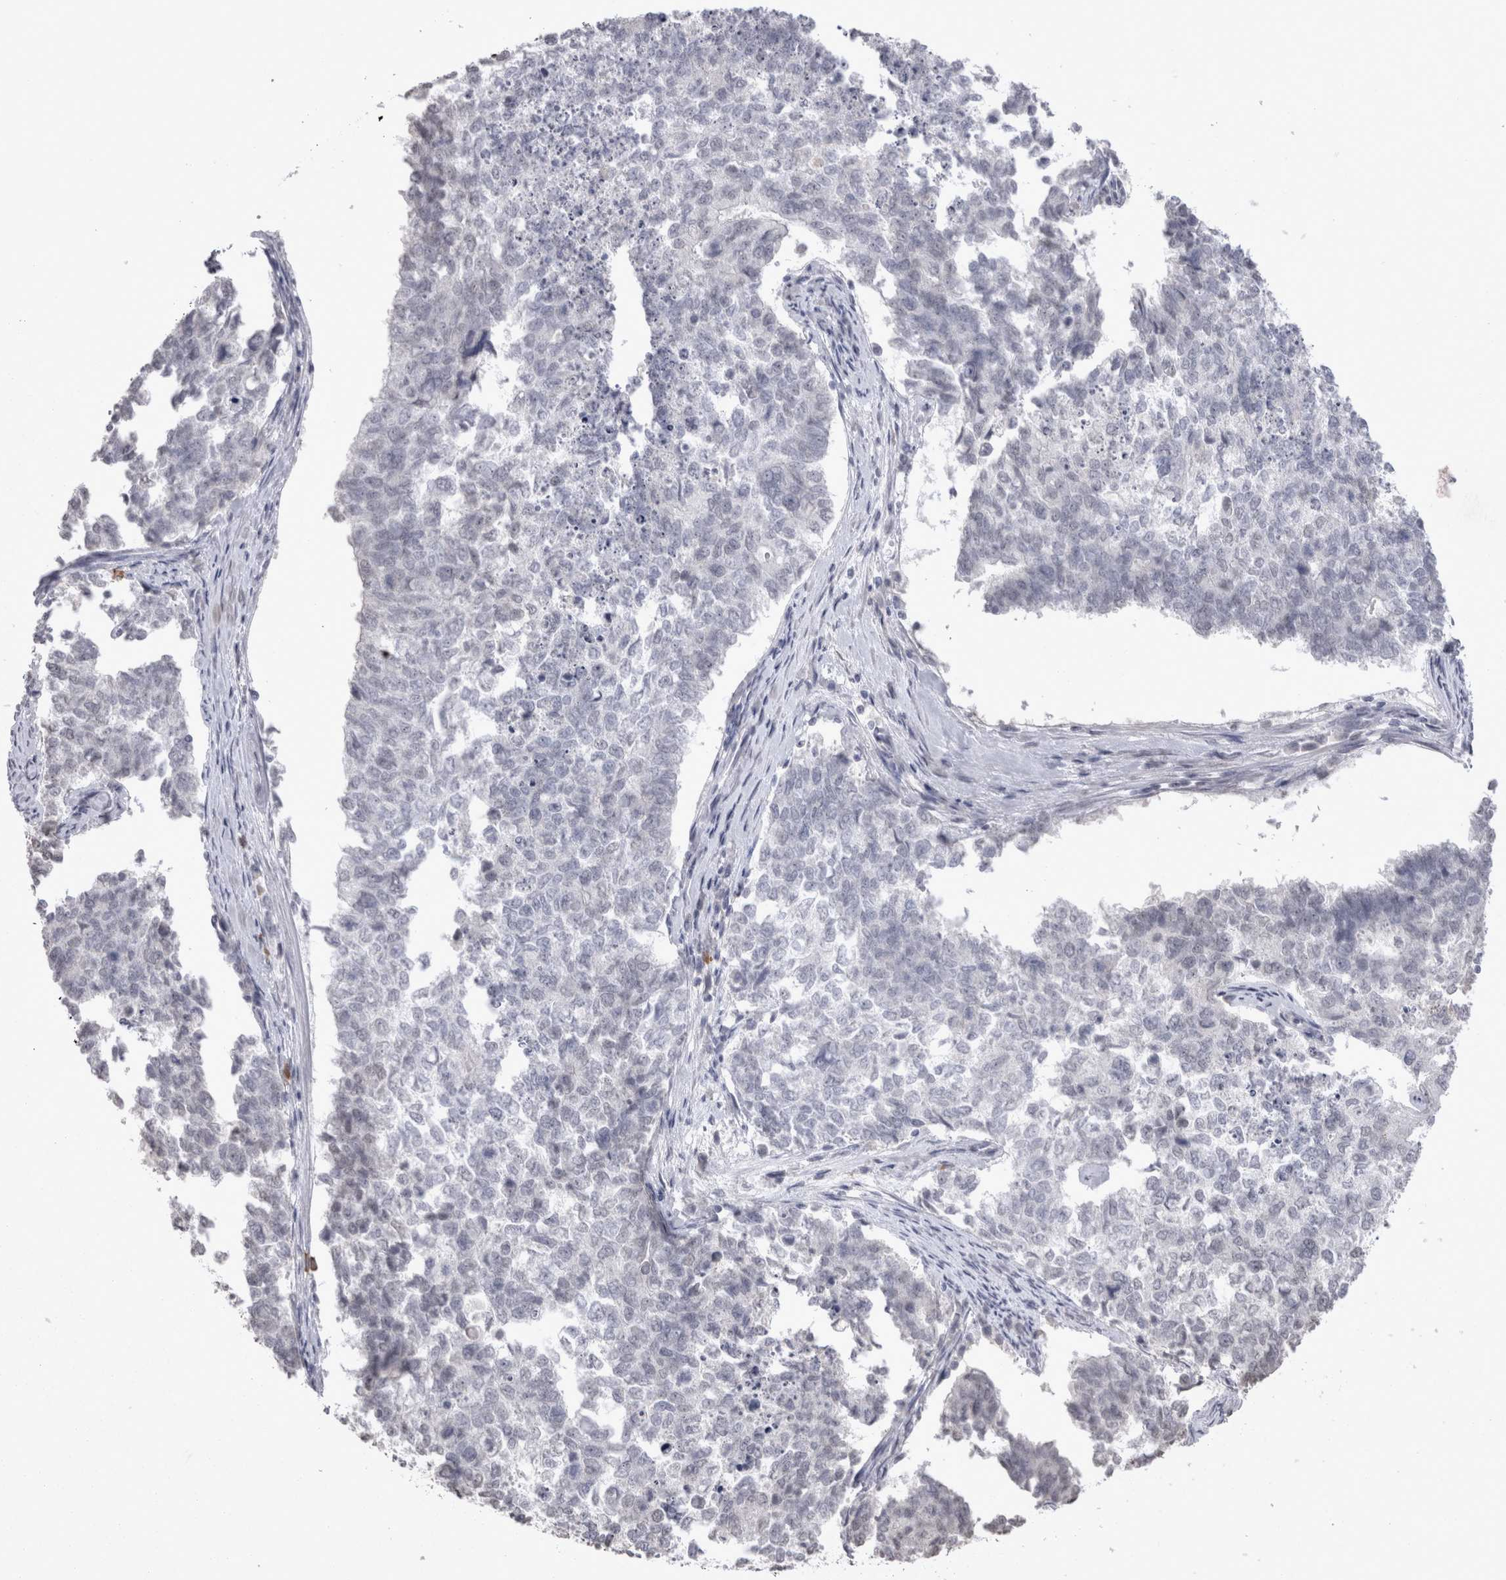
{"staining": {"intensity": "negative", "quantity": "none", "location": "none"}, "tissue": "cervical cancer", "cell_type": "Tumor cells", "image_type": "cancer", "snomed": [{"axis": "morphology", "description": "Squamous cell carcinoma, NOS"}, {"axis": "topography", "description": "Cervix"}], "caption": "The histopathology image shows no significant expression in tumor cells of cervical squamous cell carcinoma.", "gene": "DDX4", "patient": {"sex": "female", "age": 63}}